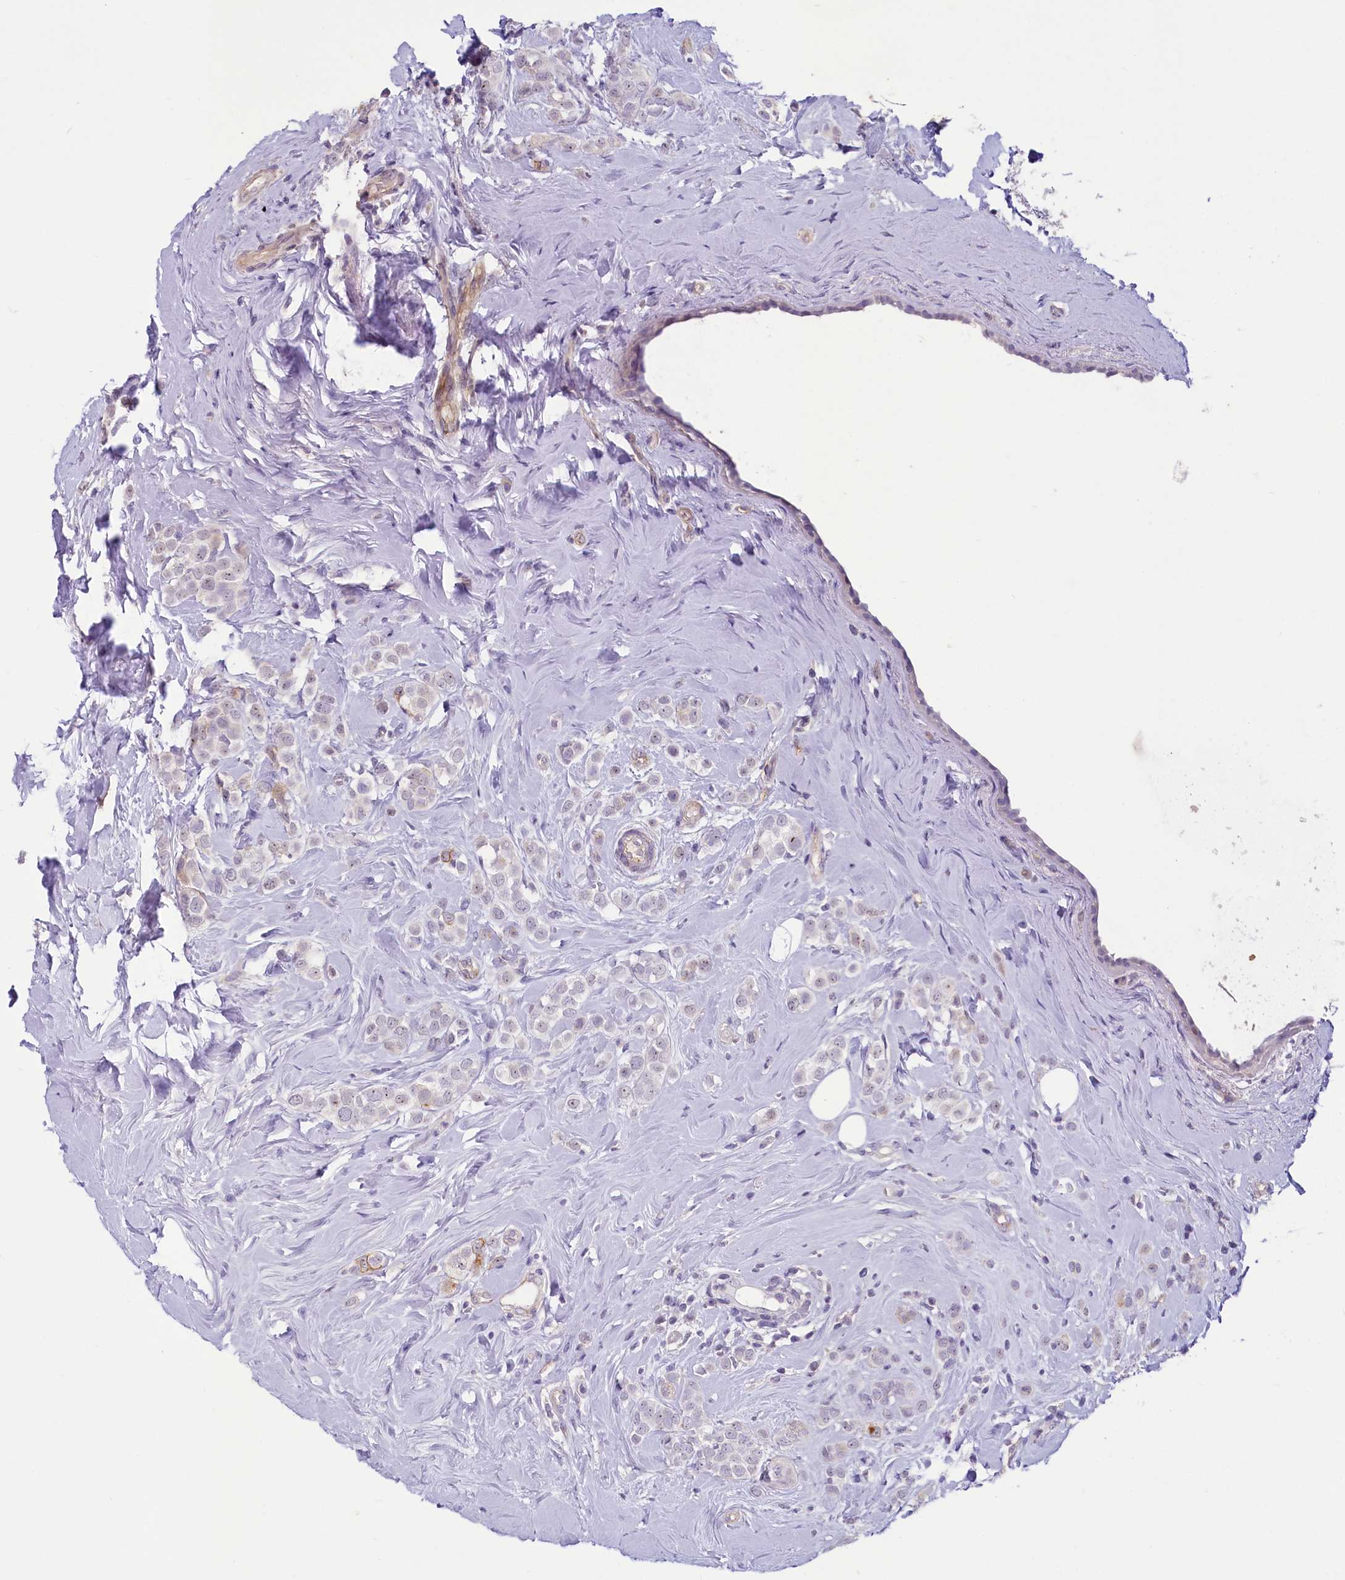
{"staining": {"intensity": "negative", "quantity": "none", "location": "none"}, "tissue": "breast cancer", "cell_type": "Tumor cells", "image_type": "cancer", "snomed": [{"axis": "morphology", "description": "Lobular carcinoma"}, {"axis": "topography", "description": "Breast"}], "caption": "Tumor cells show no significant staining in lobular carcinoma (breast).", "gene": "PROCR", "patient": {"sex": "female", "age": 47}}